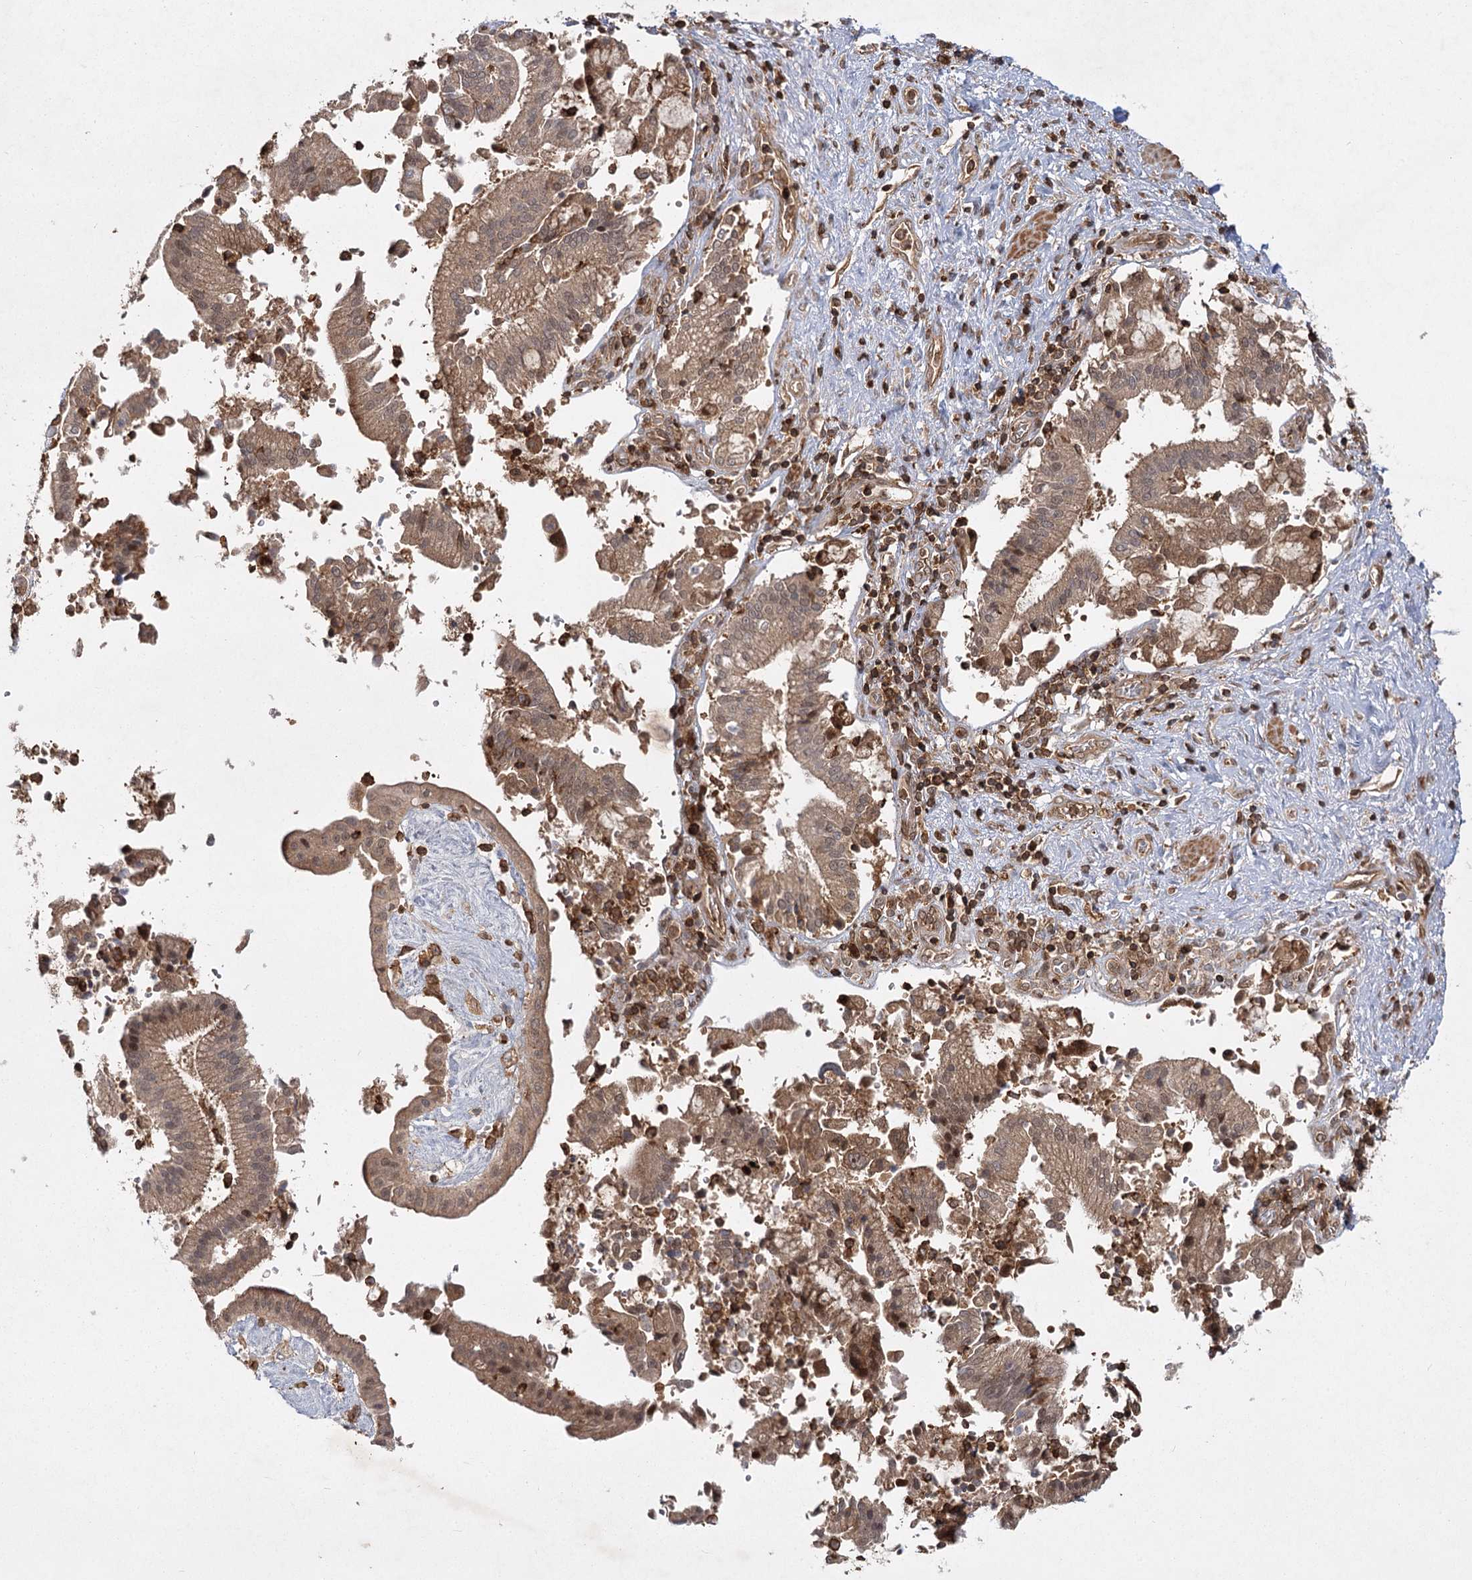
{"staining": {"intensity": "moderate", "quantity": ">75%", "location": "cytoplasmic/membranous"}, "tissue": "pancreatic cancer", "cell_type": "Tumor cells", "image_type": "cancer", "snomed": [{"axis": "morphology", "description": "Adenocarcinoma, NOS"}, {"axis": "topography", "description": "Pancreas"}], "caption": "A brown stain shows moderate cytoplasmic/membranous staining of a protein in adenocarcinoma (pancreatic) tumor cells. The staining is performed using DAB brown chromogen to label protein expression. The nuclei are counter-stained blue using hematoxylin.", "gene": "MDFIC", "patient": {"sex": "male", "age": 46}}